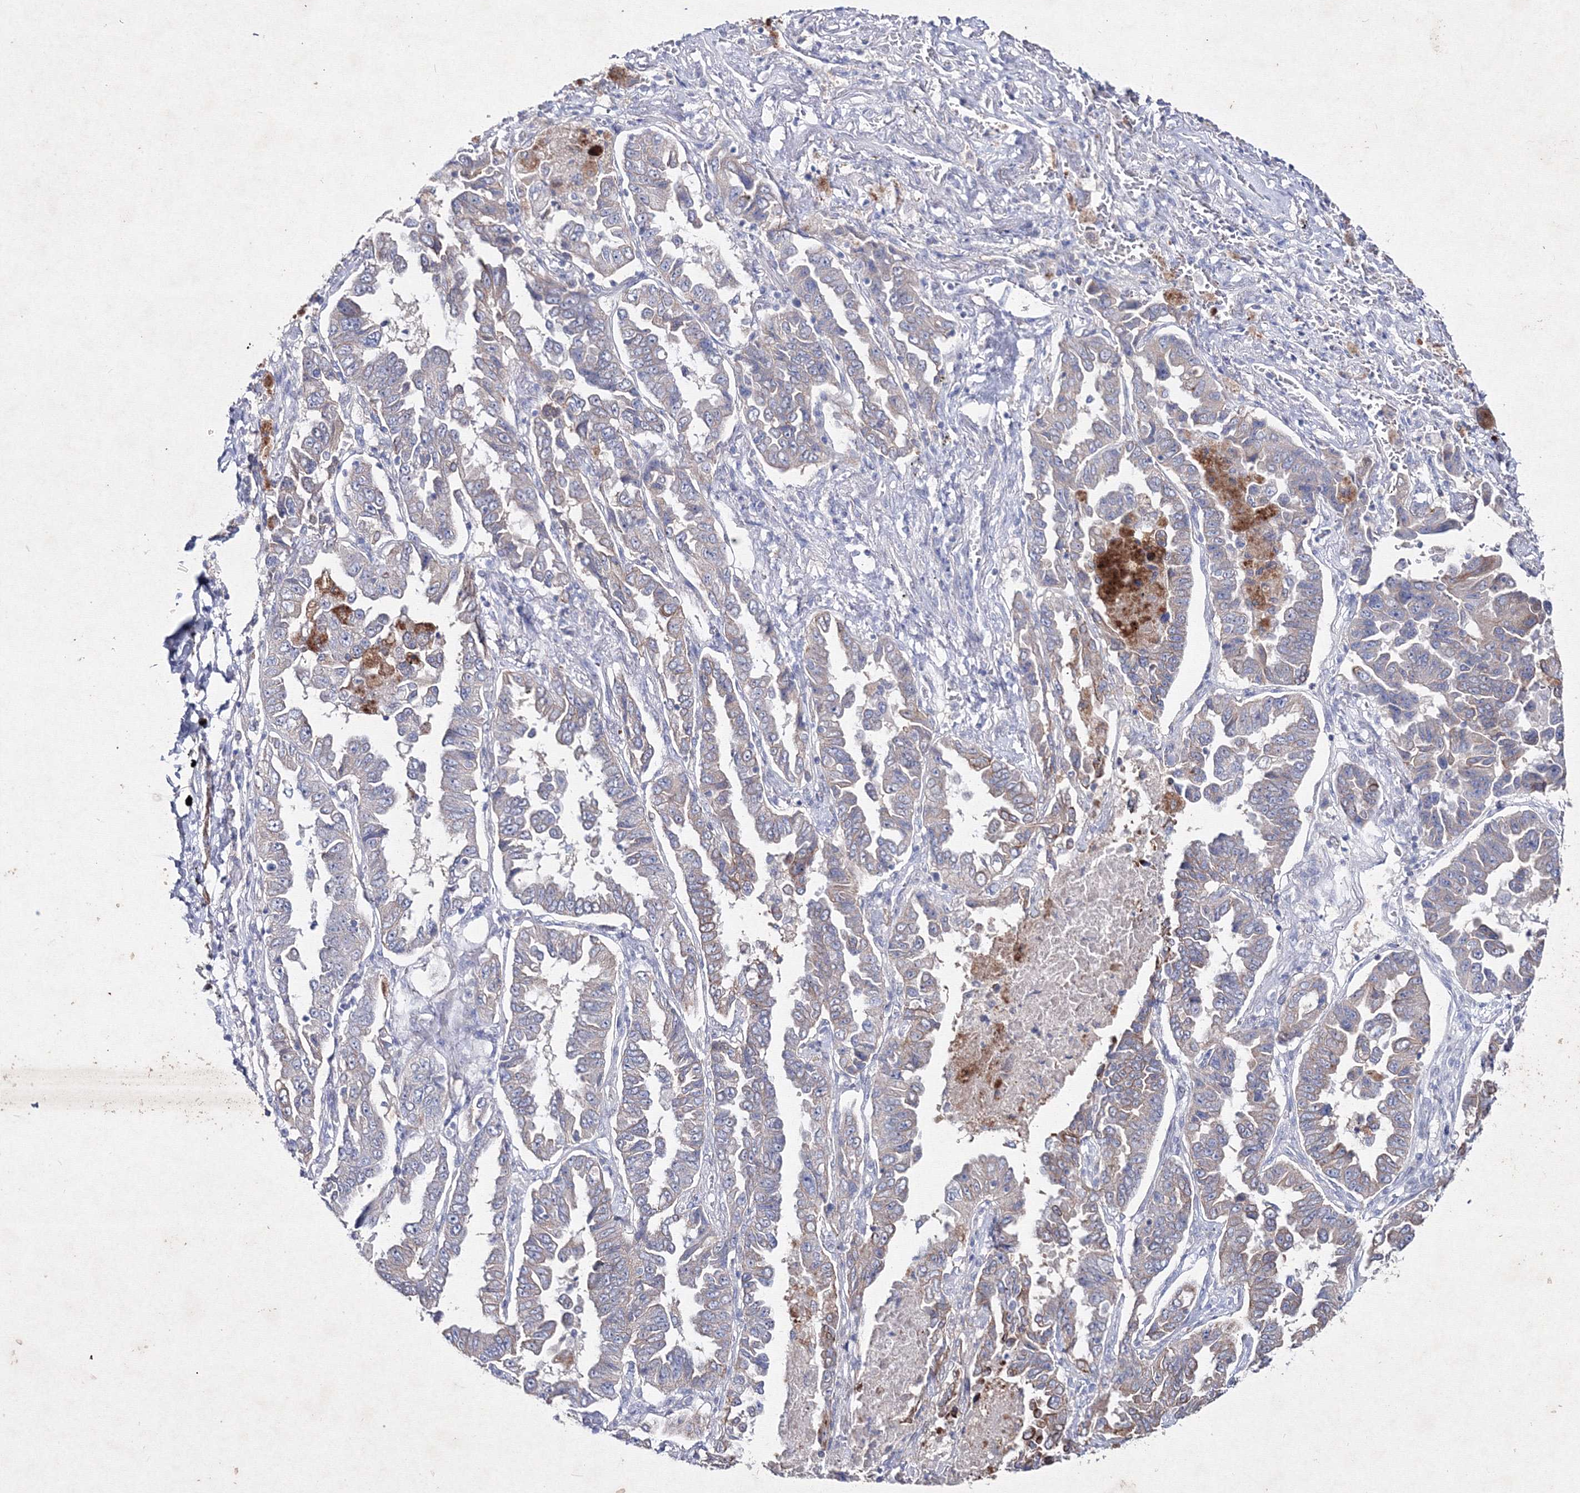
{"staining": {"intensity": "moderate", "quantity": "<25%", "location": "cytoplasmic/membranous"}, "tissue": "lung cancer", "cell_type": "Tumor cells", "image_type": "cancer", "snomed": [{"axis": "morphology", "description": "Adenocarcinoma, NOS"}, {"axis": "topography", "description": "Lung"}], "caption": "Human lung adenocarcinoma stained with a brown dye exhibits moderate cytoplasmic/membranous positive staining in approximately <25% of tumor cells.", "gene": "SMIM29", "patient": {"sex": "female", "age": 51}}